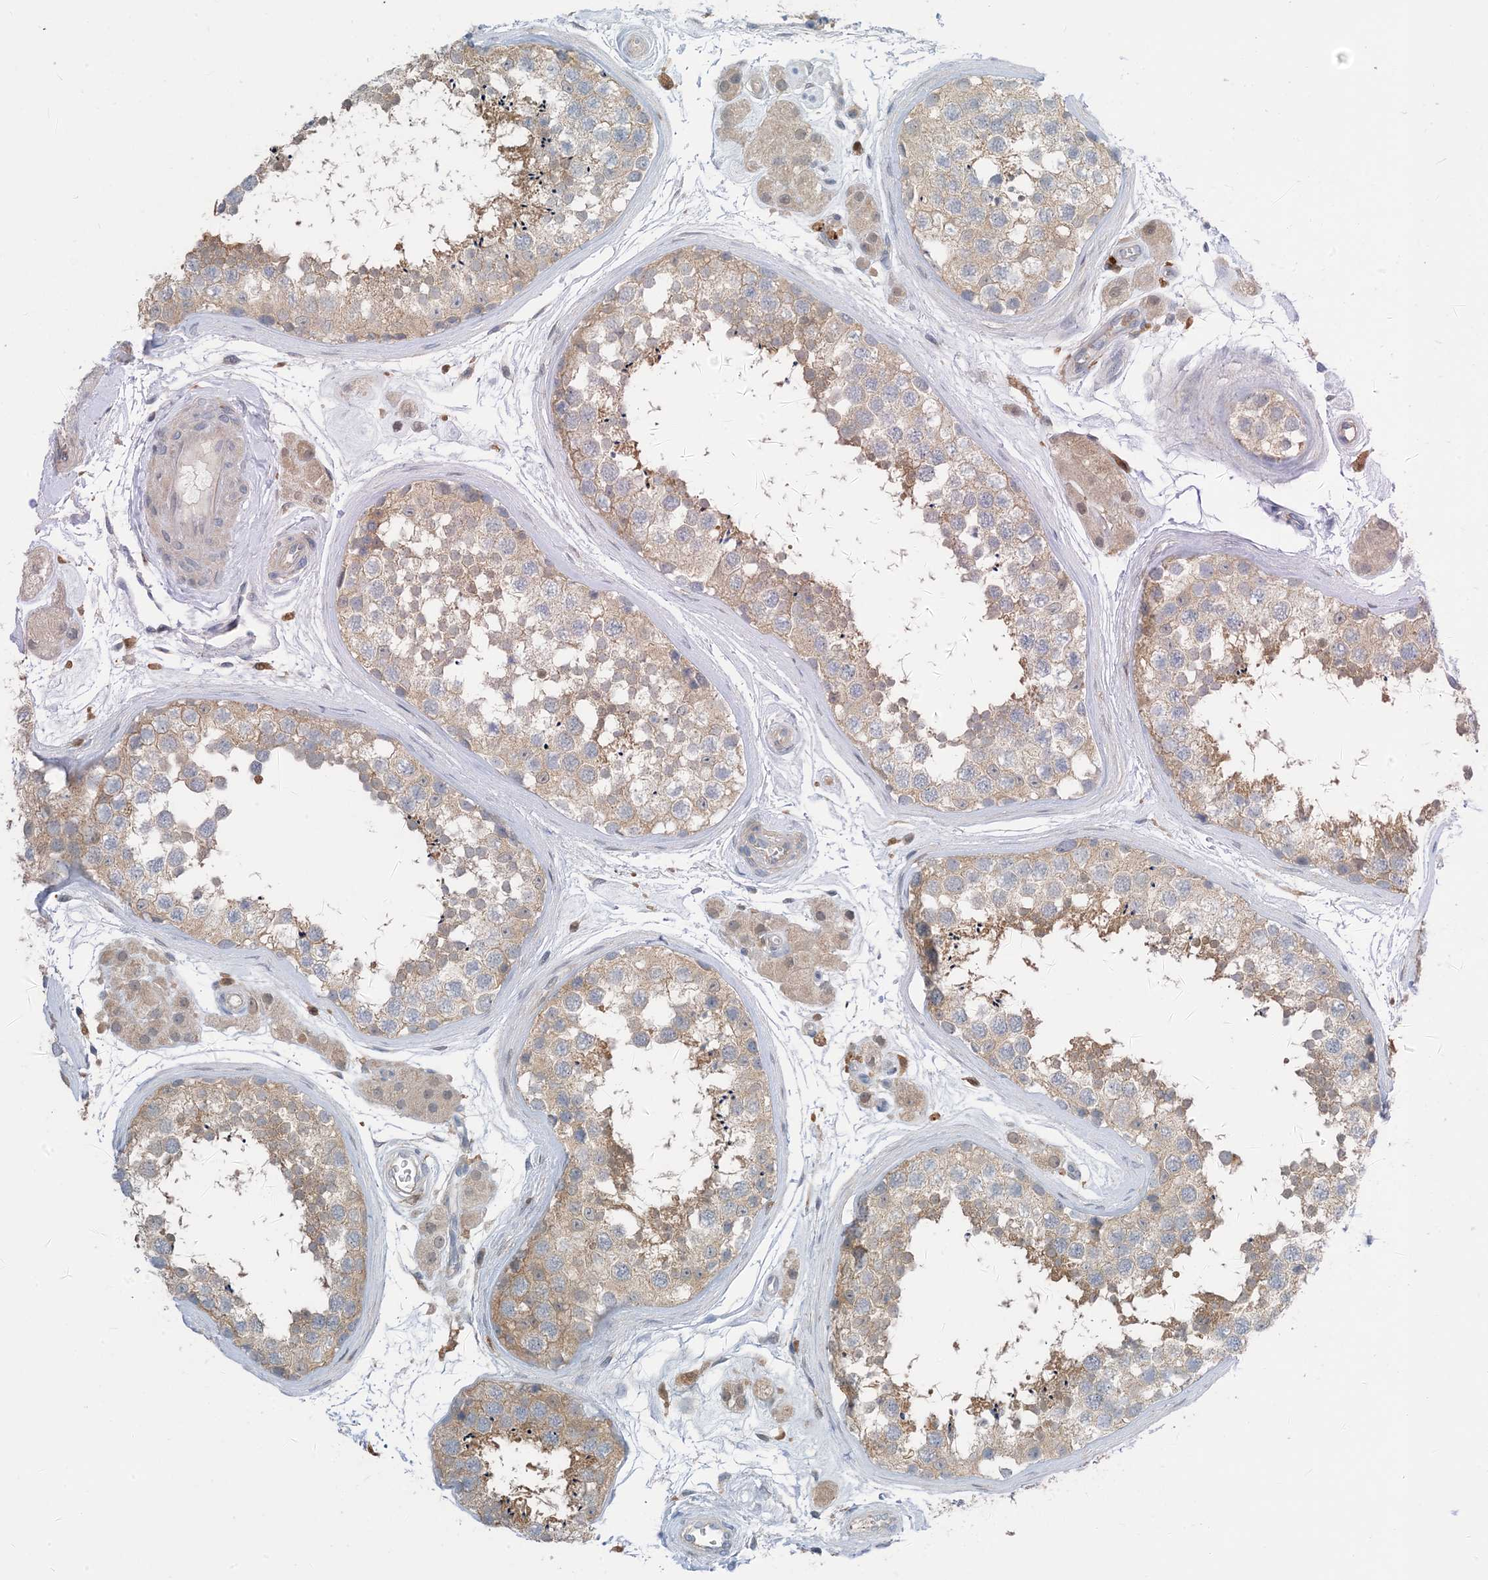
{"staining": {"intensity": "weak", "quantity": "25%-75%", "location": "cytoplasmic/membranous"}, "tissue": "testis", "cell_type": "Cells in seminiferous ducts", "image_type": "normal", "snomed": [{"axis": "morphology", "description": "Normal tissue, NOS"}, {"axis": "topography", "description": "Testis"}], "caption": "Testis stained for a protein shows weak cytoplasmic/membranous positivity in cells in seminiferous ducts. The protein is stained brown, and the nuclei are stained in blue (DAB (3,3'-diaminobenzidine) IHC with brightfield microscopy, high magnification).", "gene": "NAGK", "patient": {"sex": "male", "age": 56}}